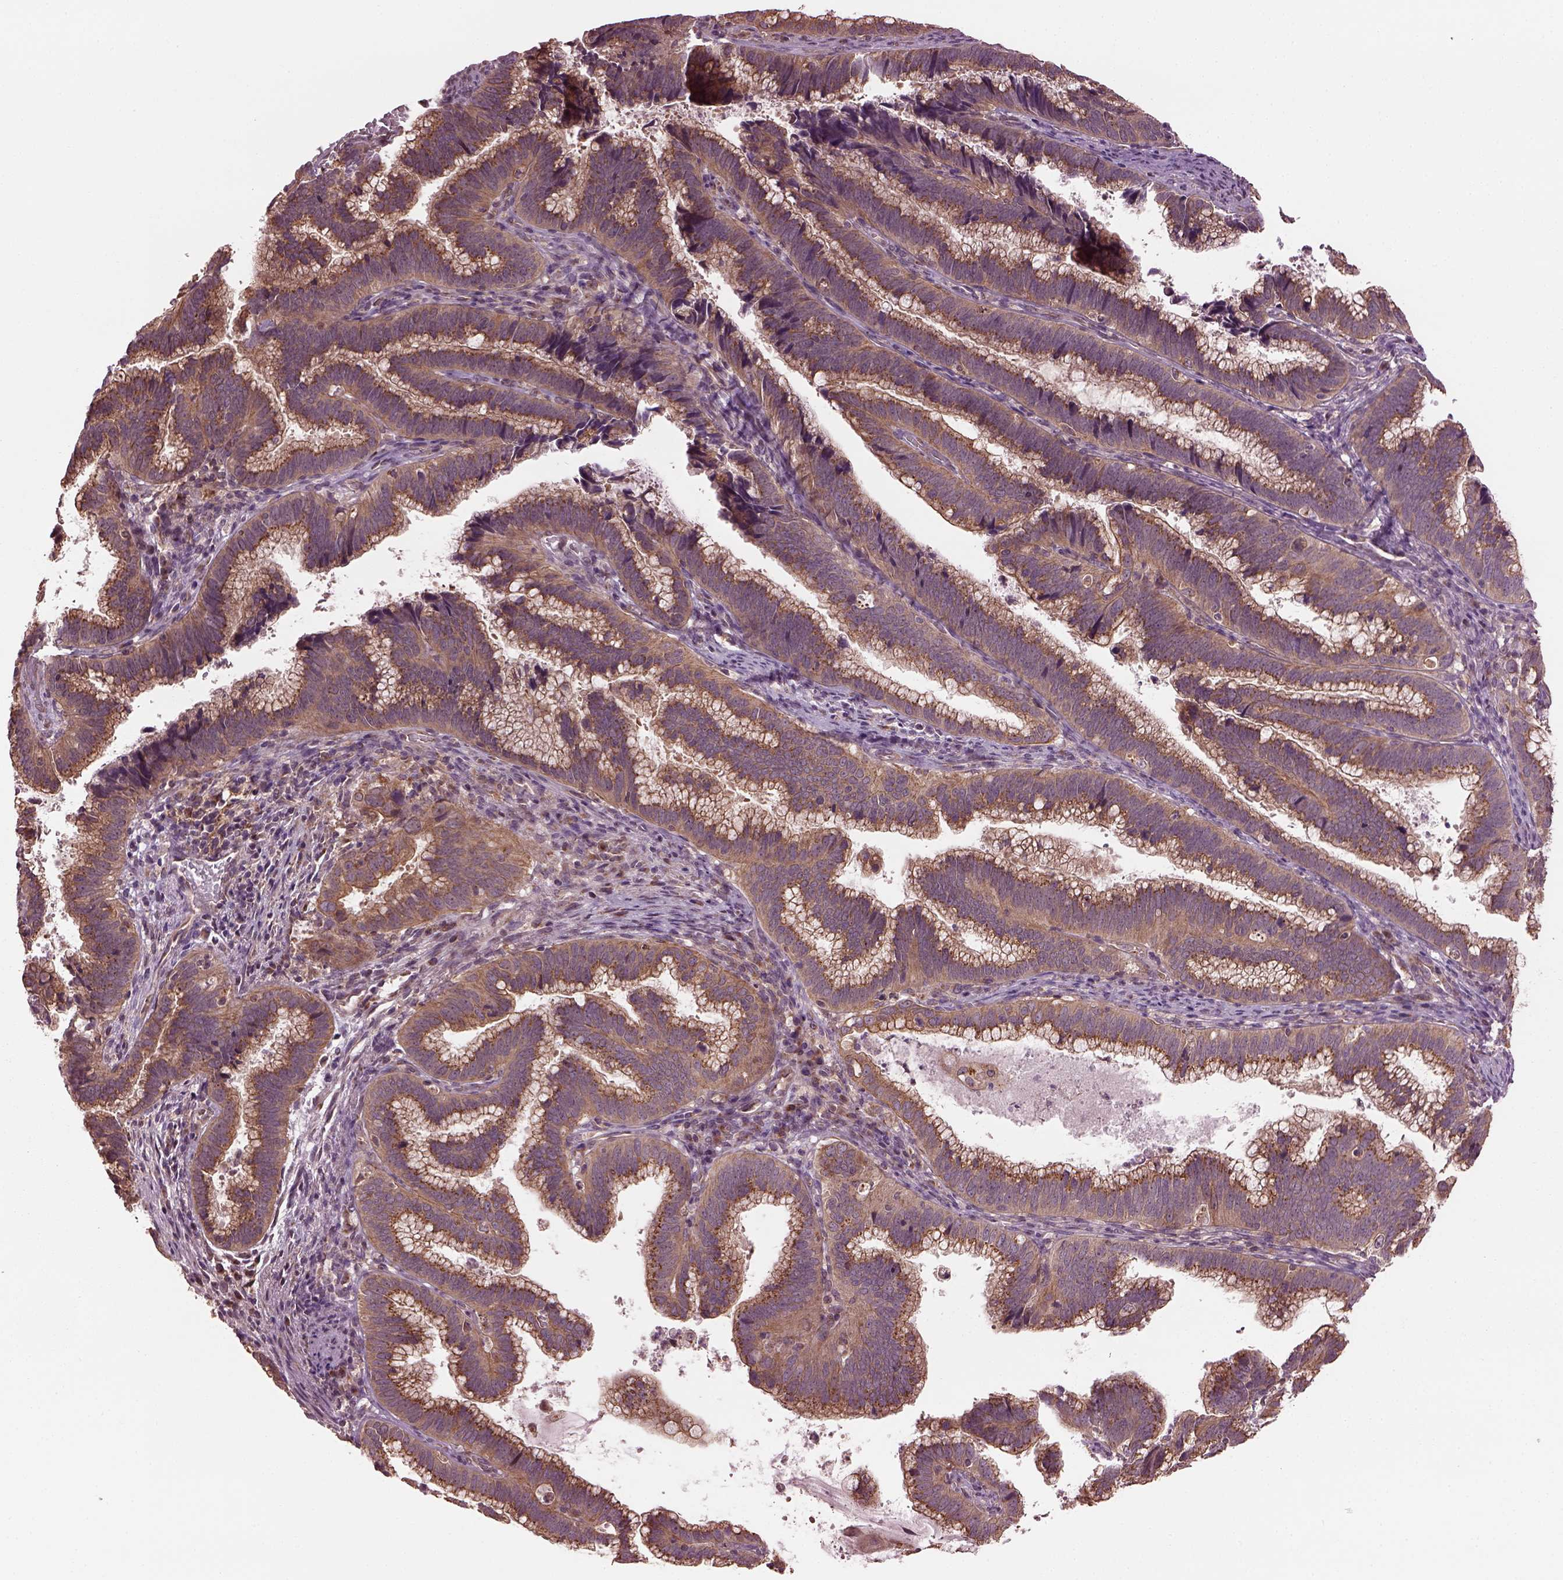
{"staining": {"intensity": "moderate", "quantity": "25%-75%", "location": "cytoplasmic/membranous"}, "tissue": "cervical cancer", "cell_type": "Tumor cells", "image_type": "cancer", "snomed": [{"axis": "morphology", "description": "Adenocarcinoma, NOS"}, {"axis": "topography", "description": "Cervix"}], "caption": "Immunohistochemical staining of human cervical cancer displays moderate cytoplasmic/membranous protein positivity in approximately 25%-75% of tumor cells. (DAB IHC, brown staining for protein, blue staining for nuclei).", "gene": "RUFY3", "patient": {"sex": "female", "age": 61}}